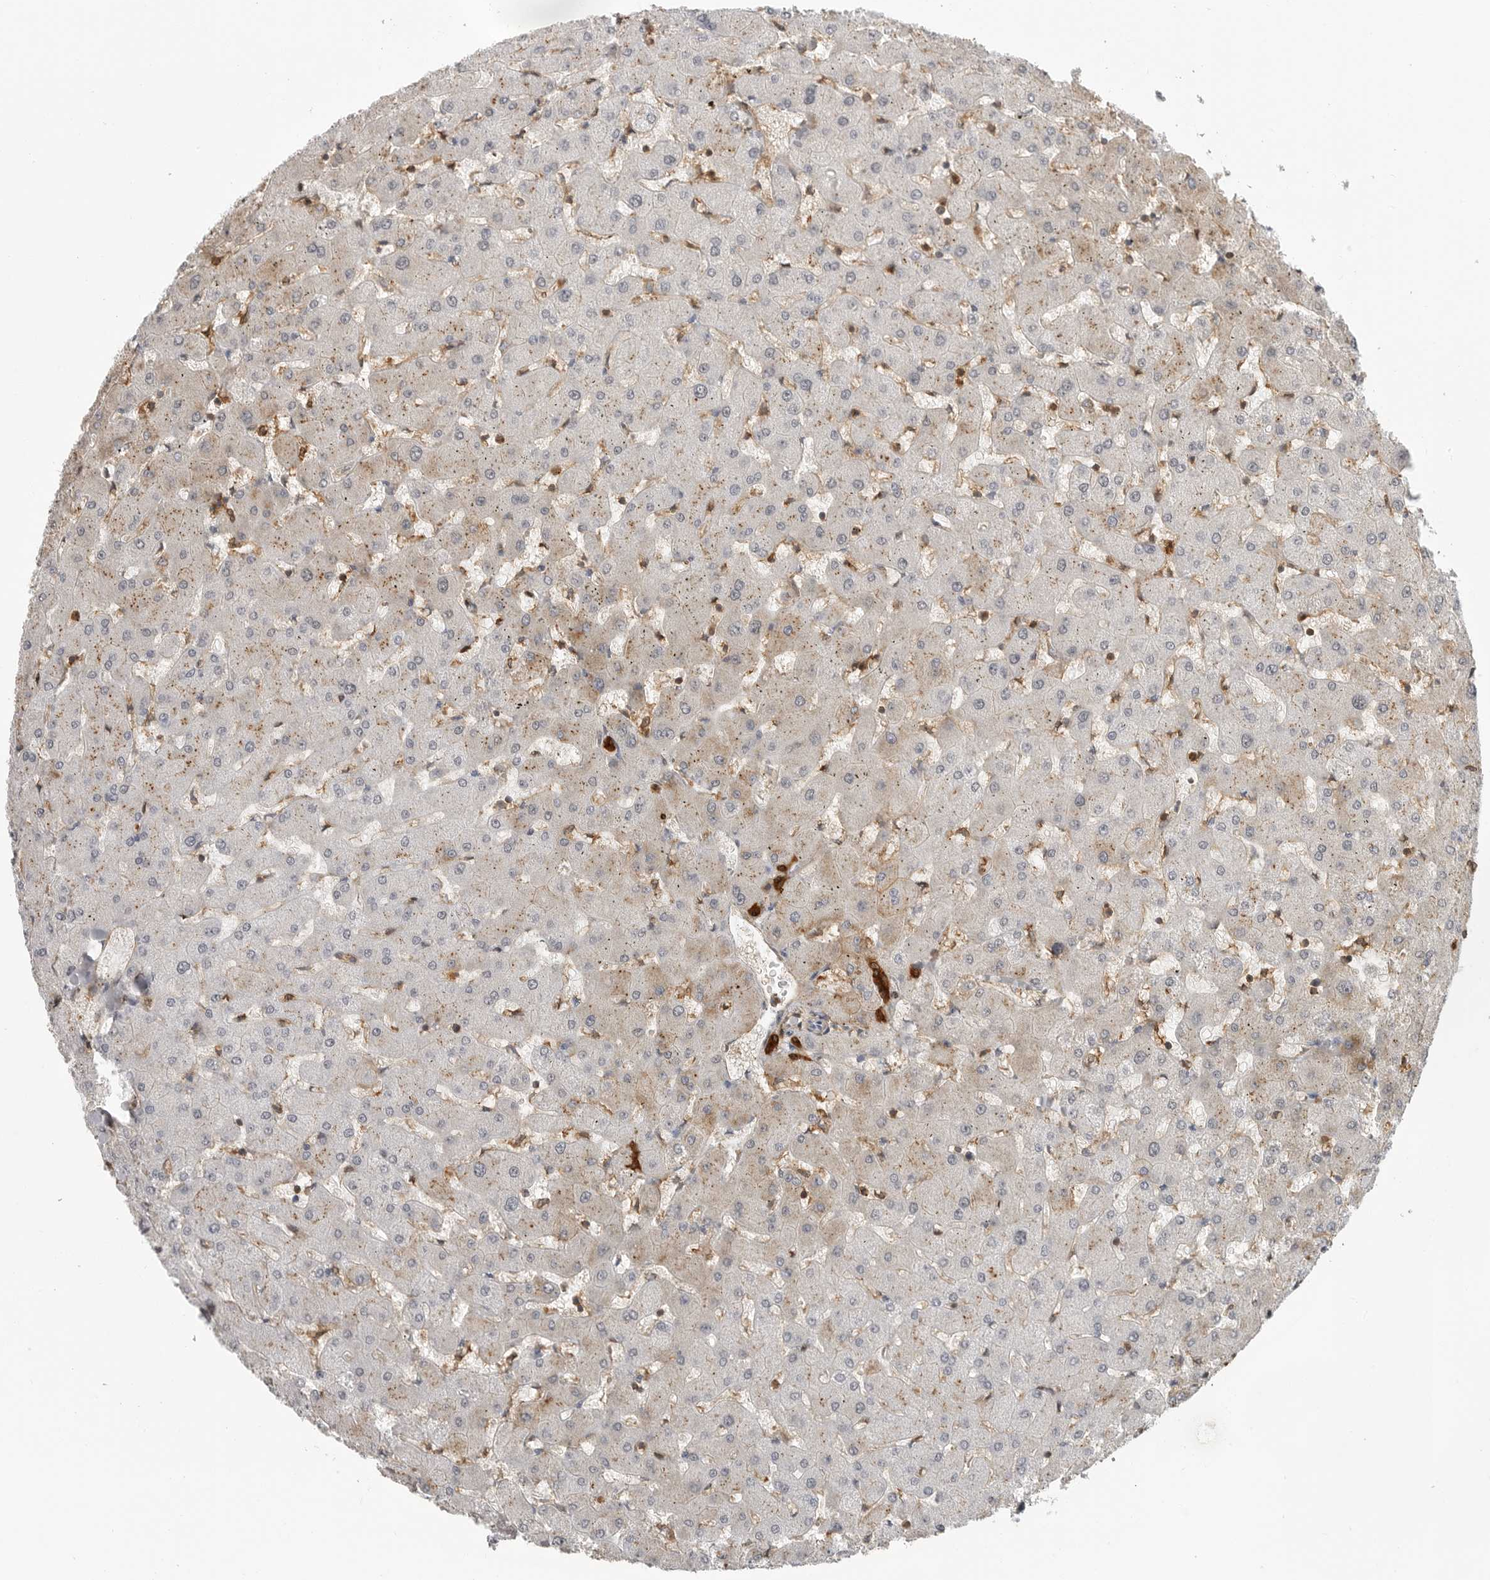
{"staining": {"intensity": "strong", "quantity": ">75%", "location": "cytoplasmic/membranous"}, "tissue": "liver", "cell_type": "Cholangiocytes", "image_type": "normal", "snomed": [{"axis": "morphology", "description": "Normal tissue, NOS"}, {"axis": "topography", "description": "Liver"}], "caption": "Liver stained with a brown dye displays strong cytoplasmic/membranous positive staining in approximately >75% of cholangiocytes.", "gene": "ANXA11", "patient": {"sex": "female", "age": 63}}